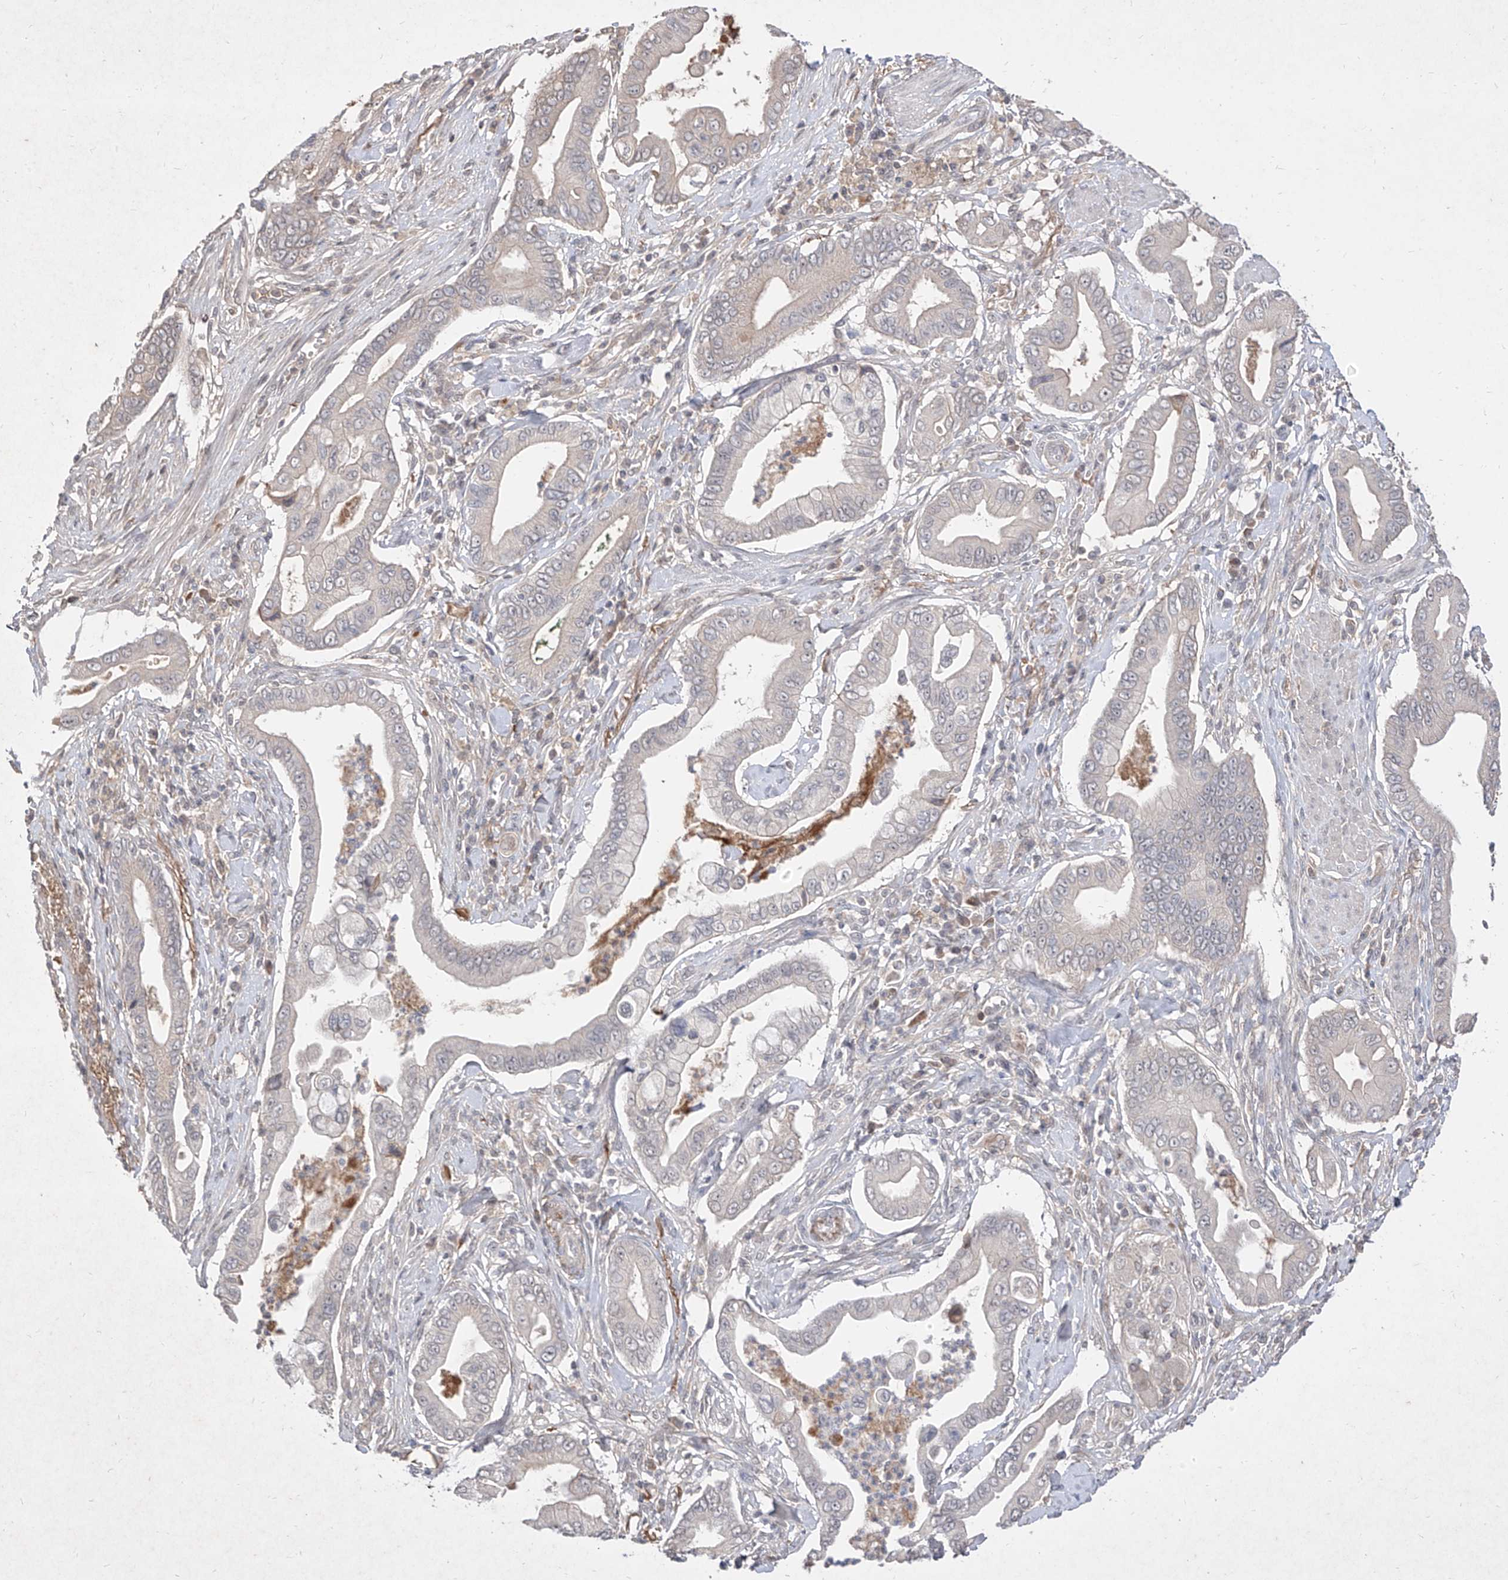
{"staining": {"intensity": "negative", "quantity": "none", "location": "none"}, "tissue": "pancreatic cancer", "cell_type": "Tumor cells", "image_type": "cancer", "snomed": [{"axis": "morphology", "description": "Adenocarcinoma, NOS"}, {"axis": "topography", "description": "Pancreas"}], "caption": "Immunohistochemistry (IHC) histopathology image of neoplastic tissue: adenocarcinoma (pancreatic) stained with DAB (3,3'-diaminobenzidine) demonstrates no significant protein expression in tumor cells.", "gene": "C4A", "patient": {"sex": "male", "age": 78}}